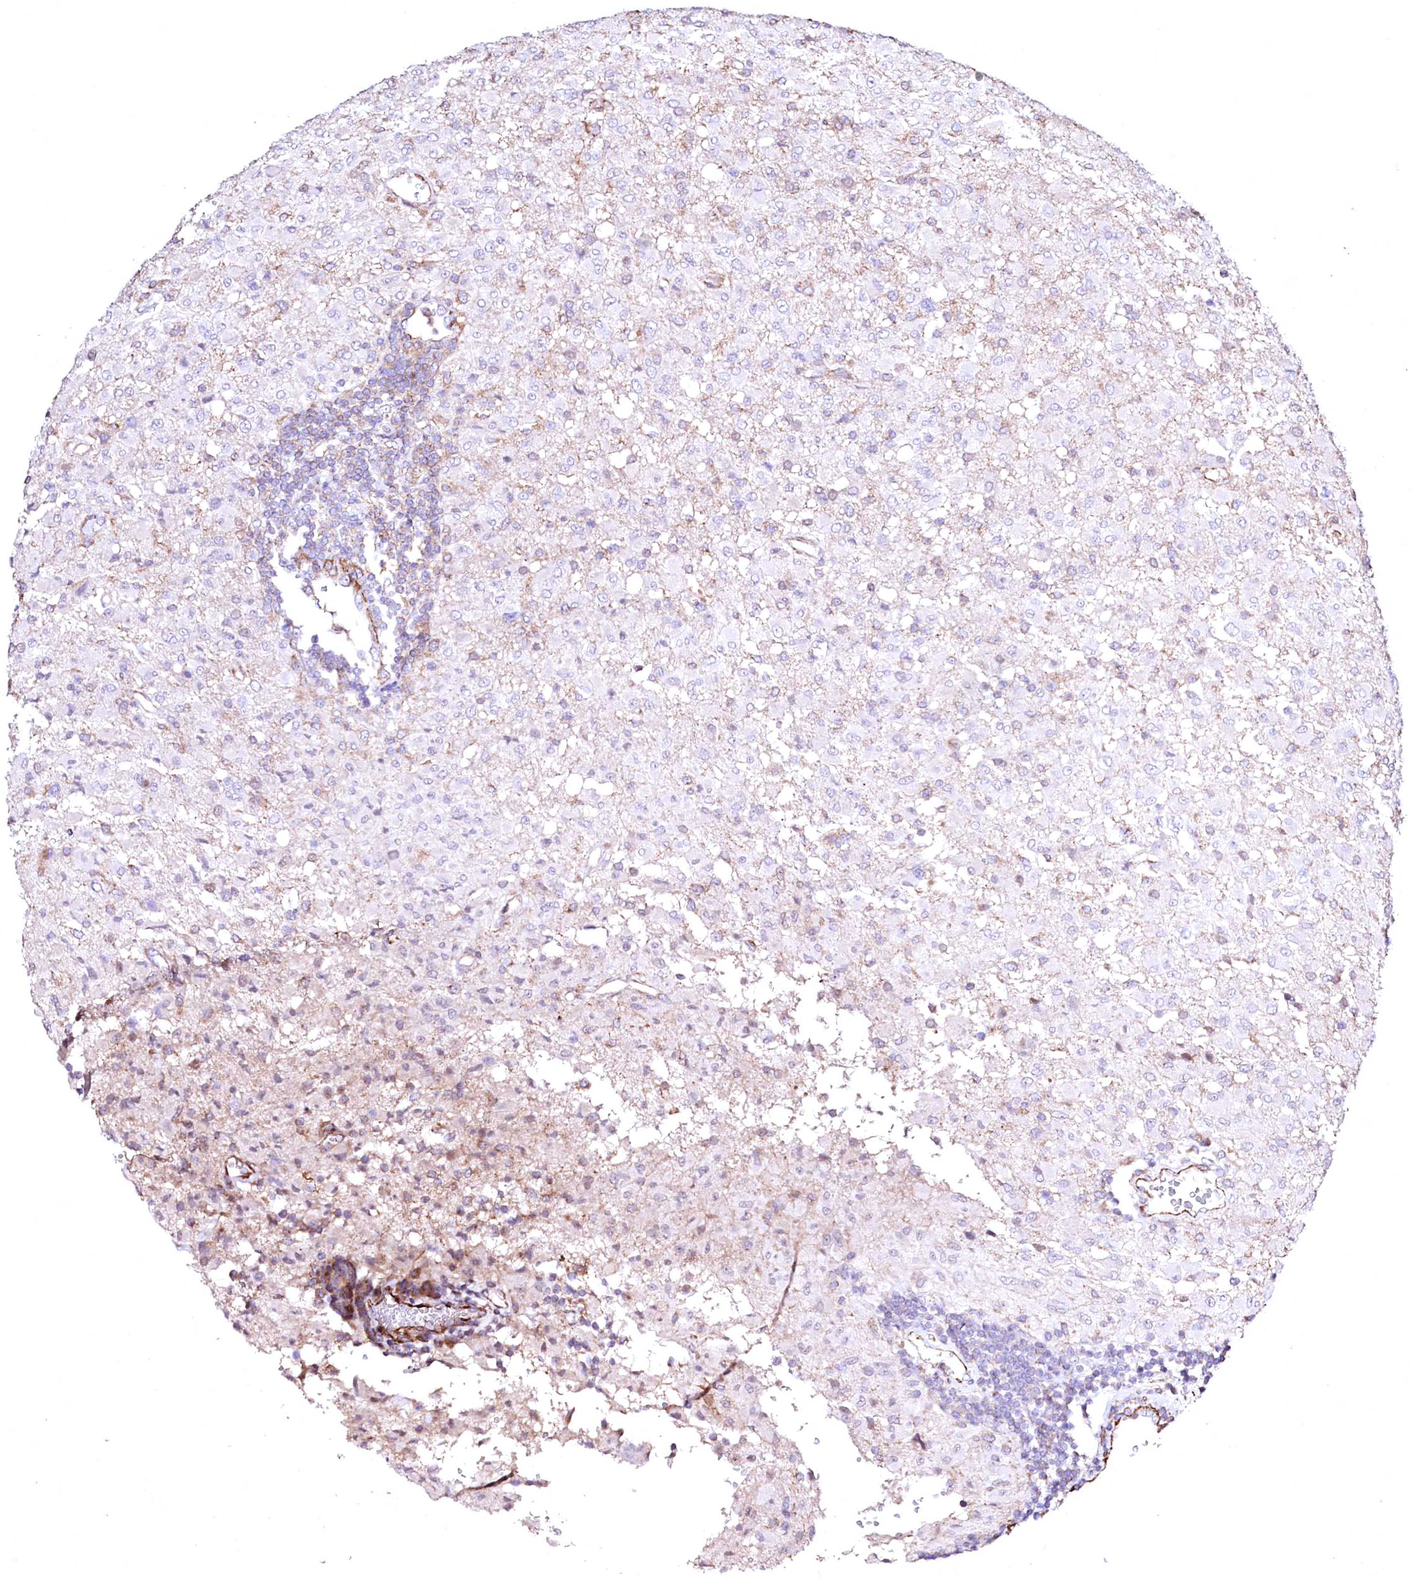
{"staining": {"intensity": "negative", "quantity": "none", "location": "none"}, "tissue": "glioma", "cell_type": "Tumor cells", "image_type": "cancer", "snomed": [{"axis": "morphology", "description": "Glioma, malignant, High grade"}, {"axis": "topography", "description": "Brain"}], "caption": "Immunohistochemistry image of human malignant glioma (high-grade) stained for a protein (brown), which shows no expression in tumor cells. The staining is performed using DAB (3,3'-diaminobenzidine) brown chromogen with nuclei counter-stained in using hematoxylin.", "gene": "GPR176", "patient": {"sex": "female", "age": 57}}